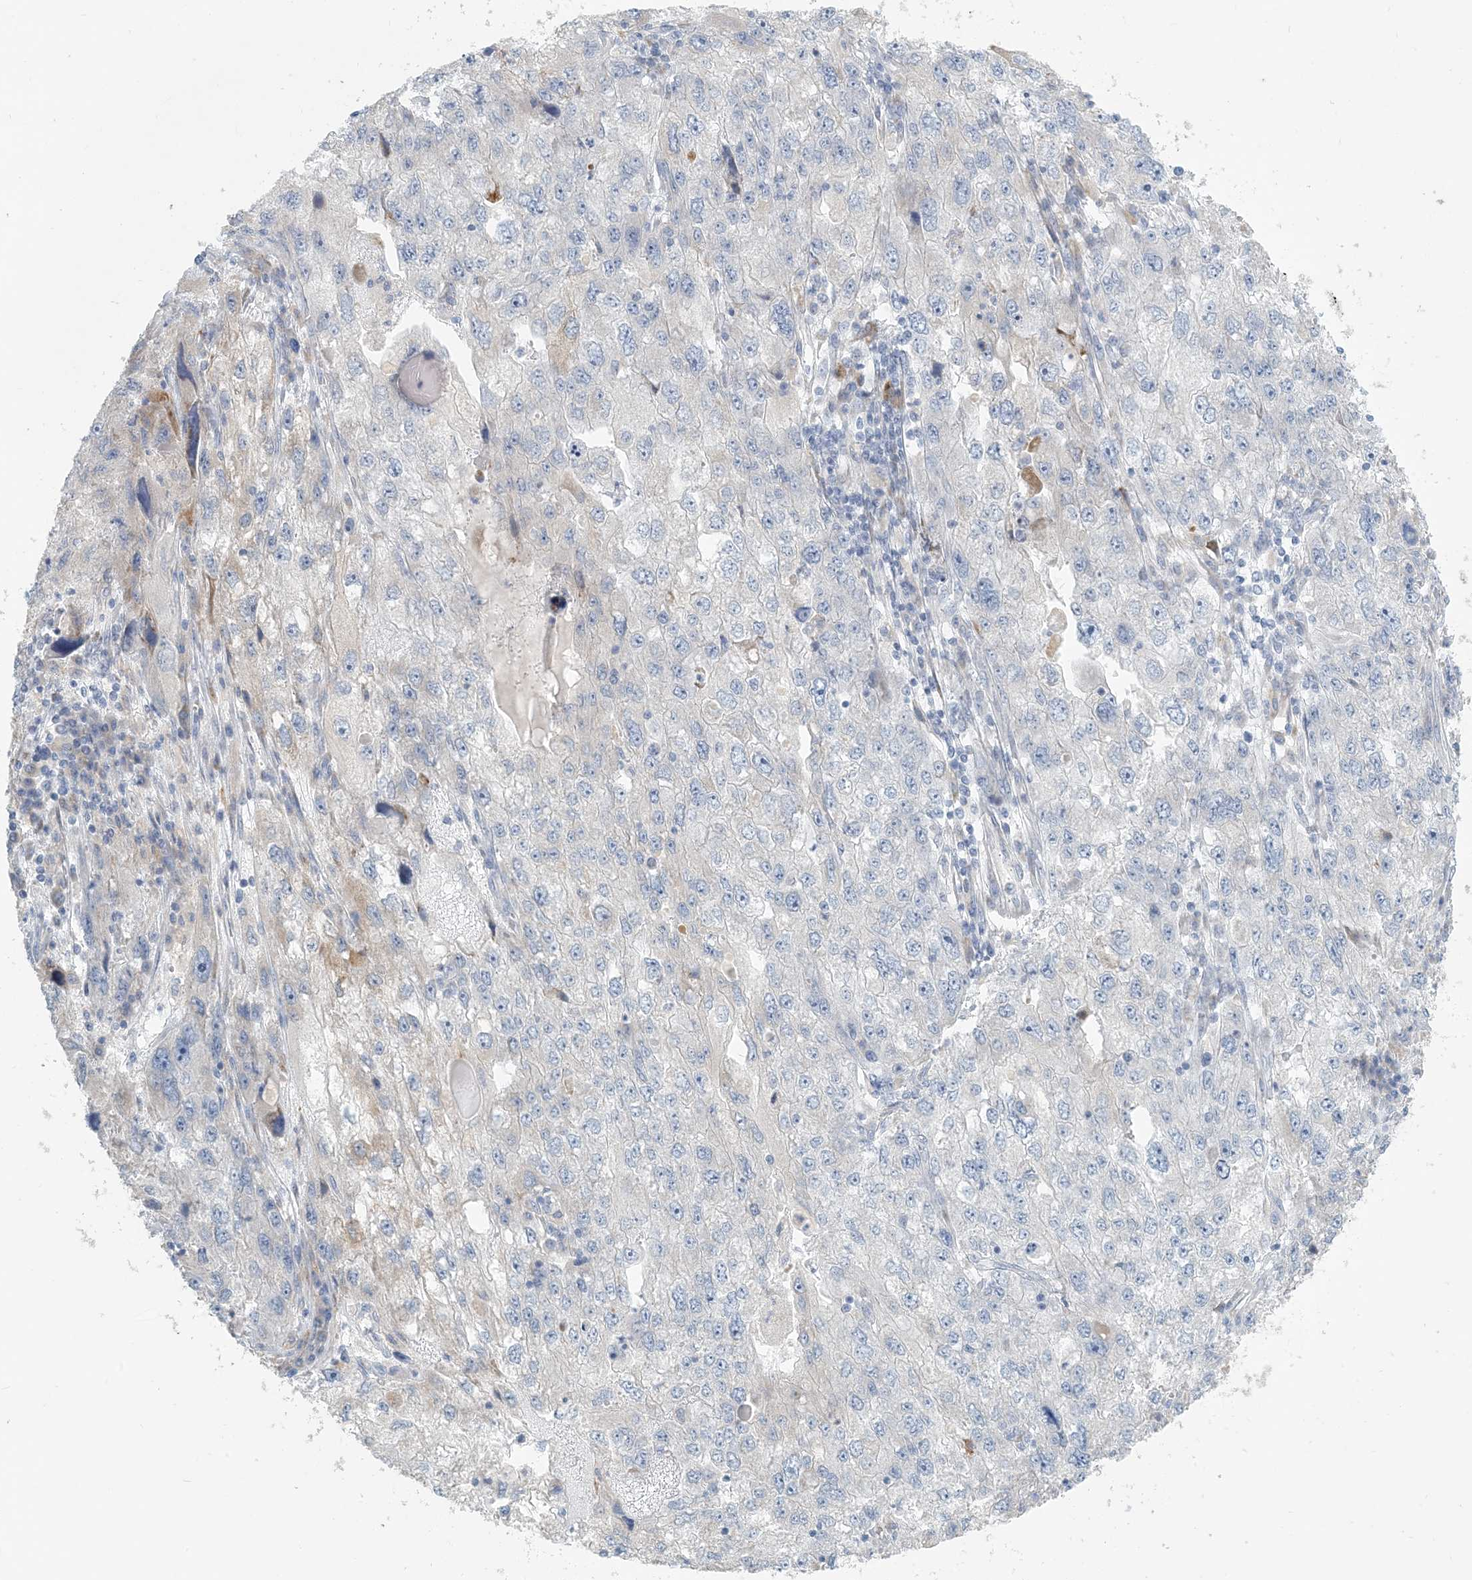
{"staining": {"intensity": "negative", "quantity": "none", "location": "none"}, "tissue": "endometrial cancer", "cell_type": "Tumor cells", "image_type": "cancer", "snomed": [{"axis": "morphology", "description": "Adenocarcinoma, NOS"}, {"axis": "topography", "description": "Endometrium"}], "caption": "Tumor cells are negative for protein expression in human endometrial cancer. Brightfield microscopy of immunohistochemistry (IHC) stained with DAB (brown) and hematoxylin (blue), captured at high magnification.", "gene": "ZNF385D", "patient": {"sex": "female", "age": 49}}